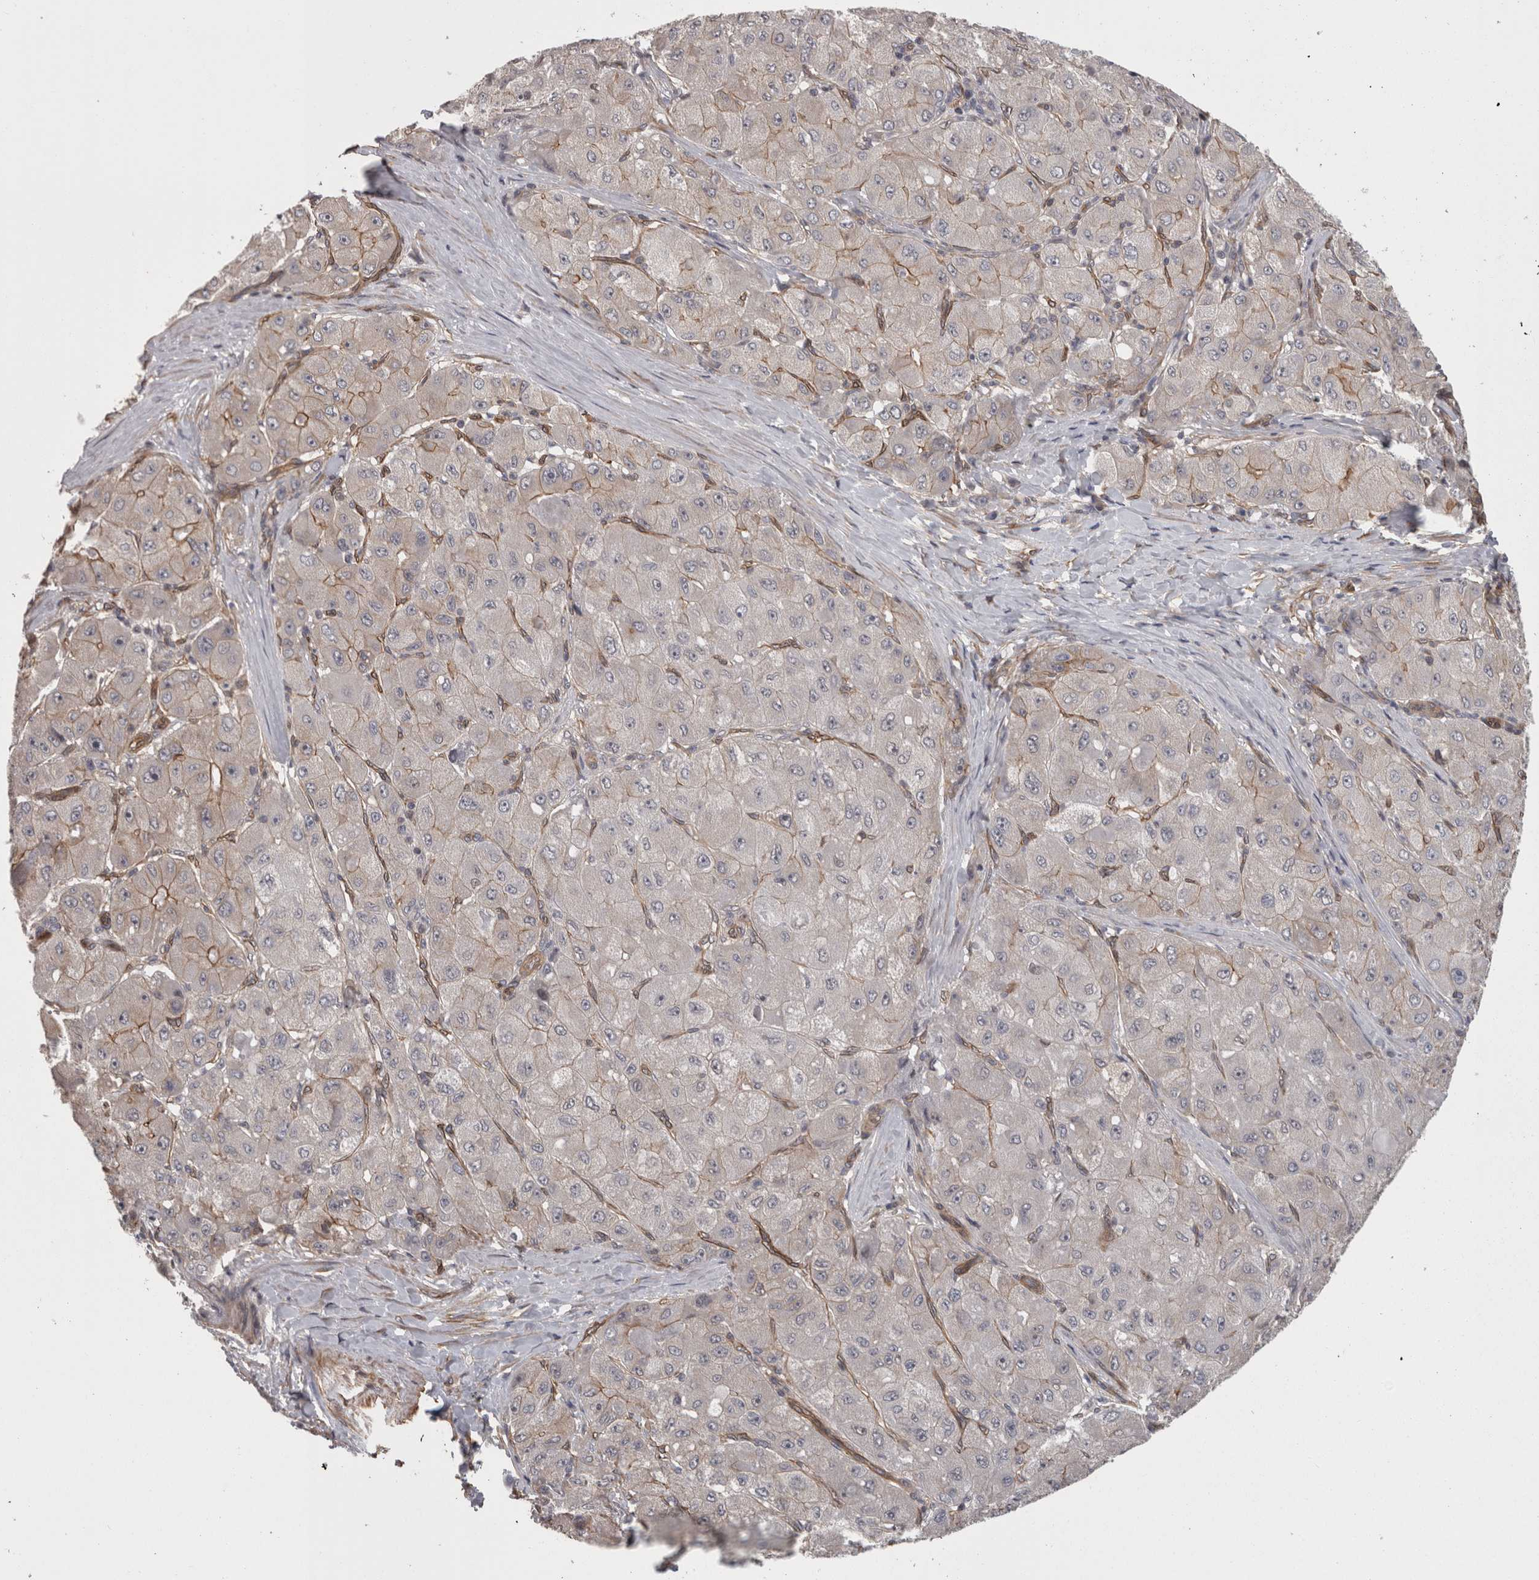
{"staining": {"intensity": "weak", "quantity": "<25%", "location": "cytoplasmic/membranous"}, "tissue": "liver cancer", "cell_type": "Tumor cells", "image_type": "cancer", "snomed": [{"axis": "morphology", "description": "Carcinoma, Hepatocellular, NOS"}, {"axis": "topography", "description": "Liver"}], "caption": "A high-resolution image shows IHC staining of hepatocellular carcinoma (liver), which exhibits no significant positivity in tumor cells. Brightfield microscopy of IHC stained with DAB (brown) and hematoxylin (blue), captured at high magnification.", "gene": "RMDN1", "patient": {"sex": "male", "age": 80}}